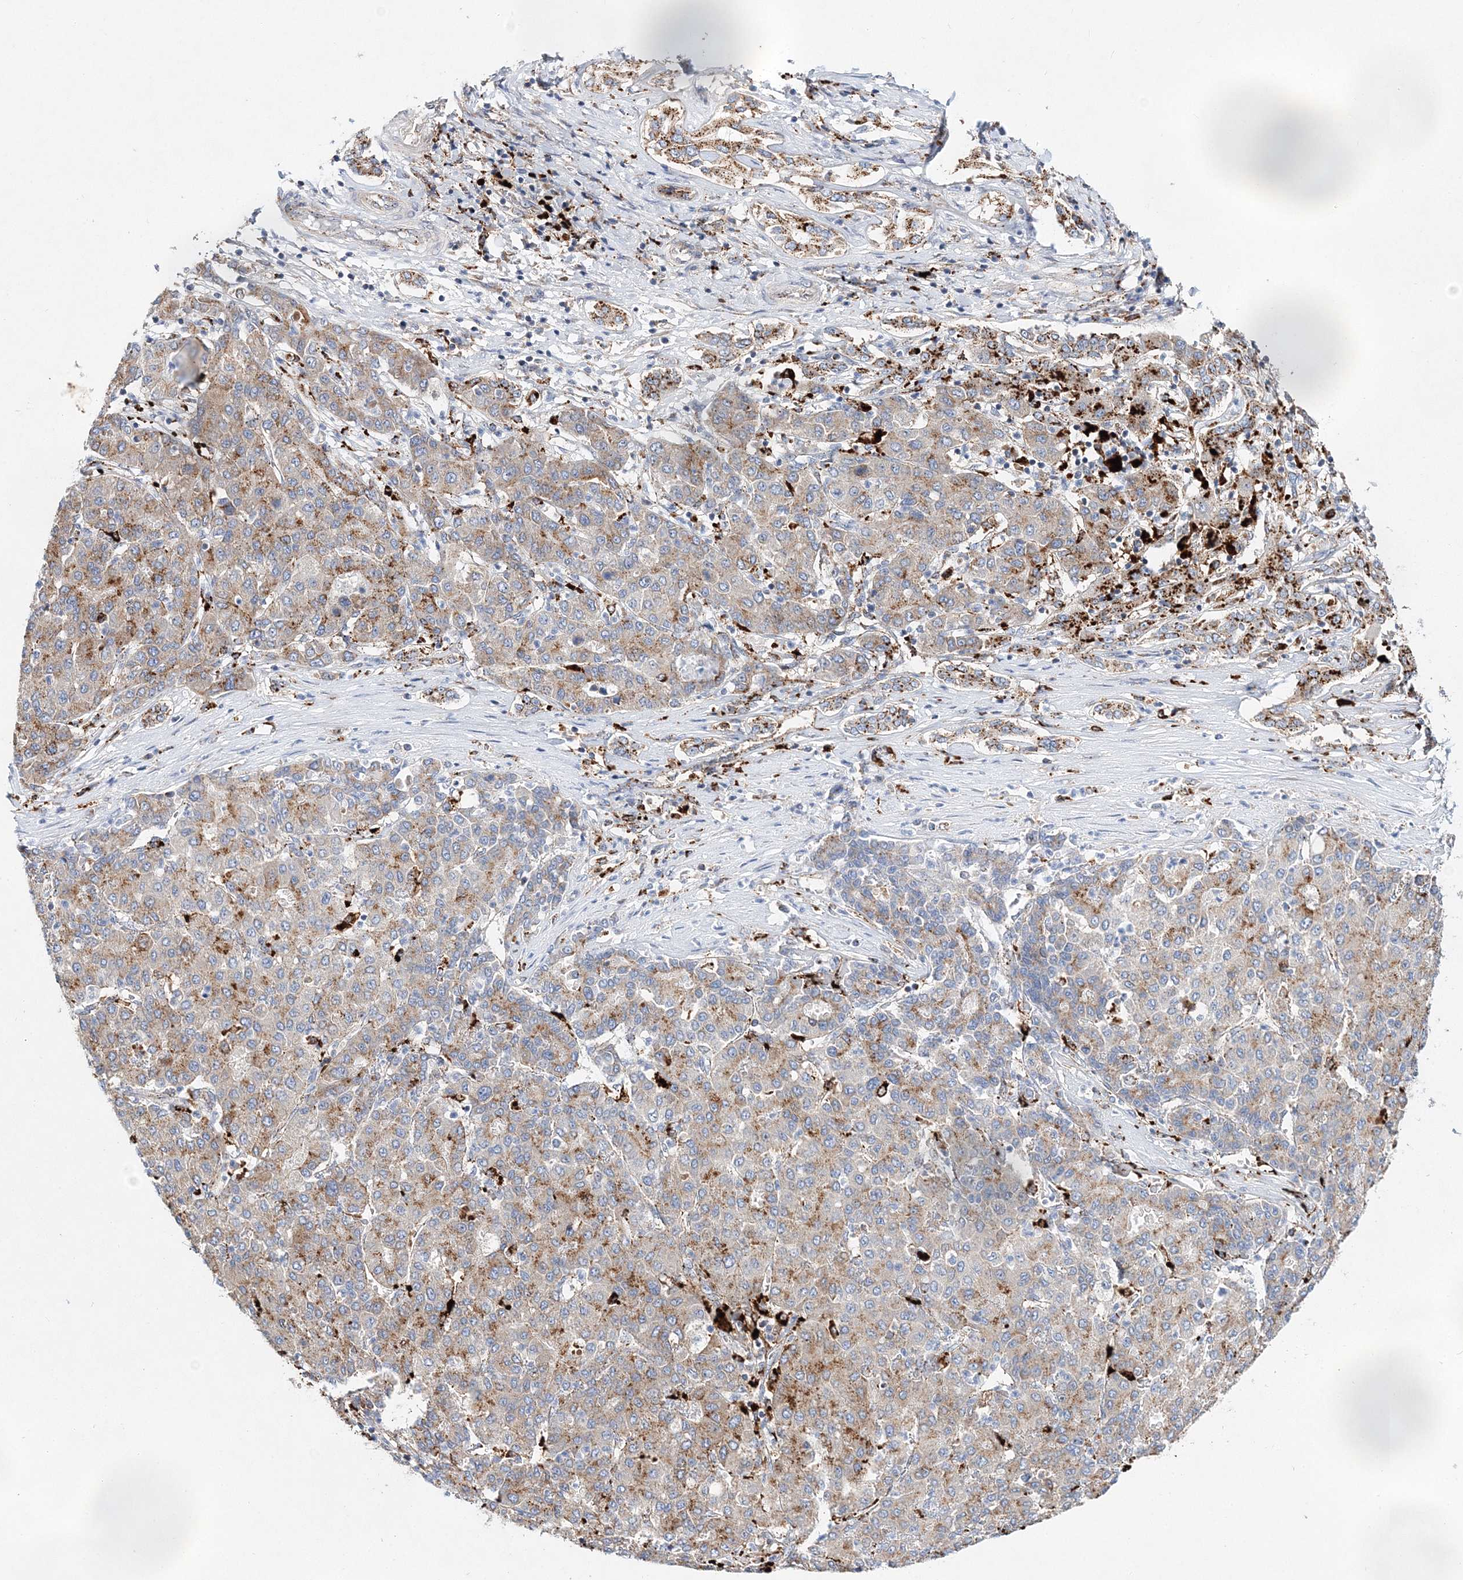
{"staining": {"intensity": "moderate", "quantity": ">75%", "location": "cytoplasmic/membranous"}, "tissue": "liver cancer", "cell_type": "Tumor cells", "image_type": "cancer", "snomed": [{"axis": "morphology", "description": "Carcinoma, Hepatocellular, NOS"}, {"axis": "topography", "description": "Liver"}], "caption": "Immunohistochemistry (IHC) (DAB (3,3'-diaminobenzidine)) staining of liver cancer displays moderate cytoplasmic/membranous protein positivity in about >75% of tumor cells.", "gene": "C3orf38", "patient": {"sex": "male", "age": 65}}